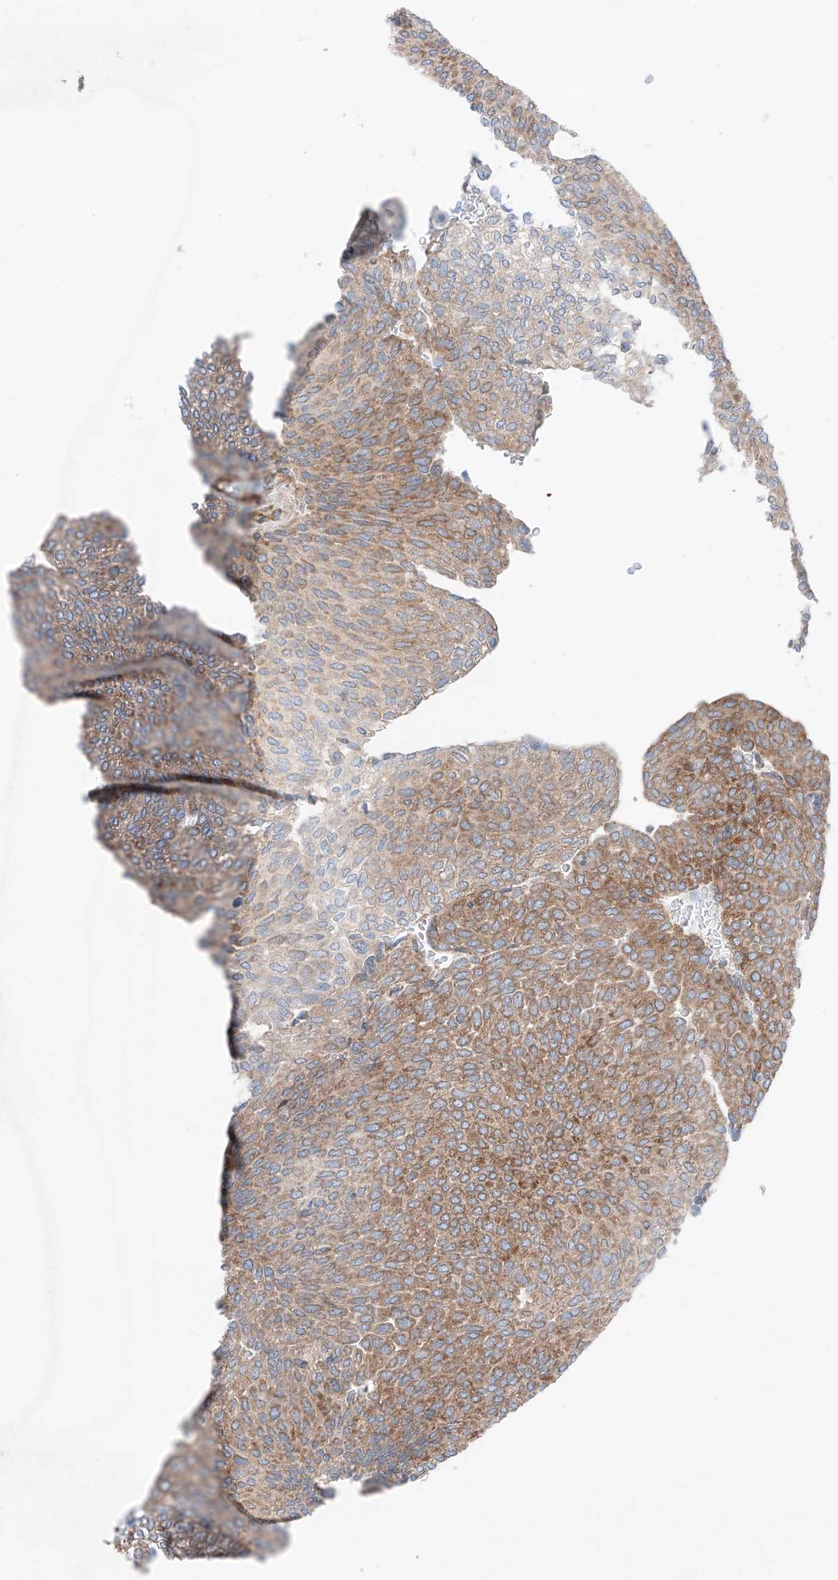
{"staining": {"intensity": "moderate", "quantity": ">75%", "location": "cytoplasmic/membranous"}, "tissue": "urothelial cancer", "cell_type": "Tumor cells", "image_type": "cancer", "snomed": [{"axis": "morphology", "description": "Urothelial carcinoma, Low grade"}, {"axis": "topography", "description": "Urinary bladder"}], "caption": "Immunohistochemical staining of urothelial cancer shows medium levels of moderate cytoplasmic/membranous staining in about >75% of tumor cells.", "gene": "CRELD1", "patient": {"sex": "female", "age": 79}}